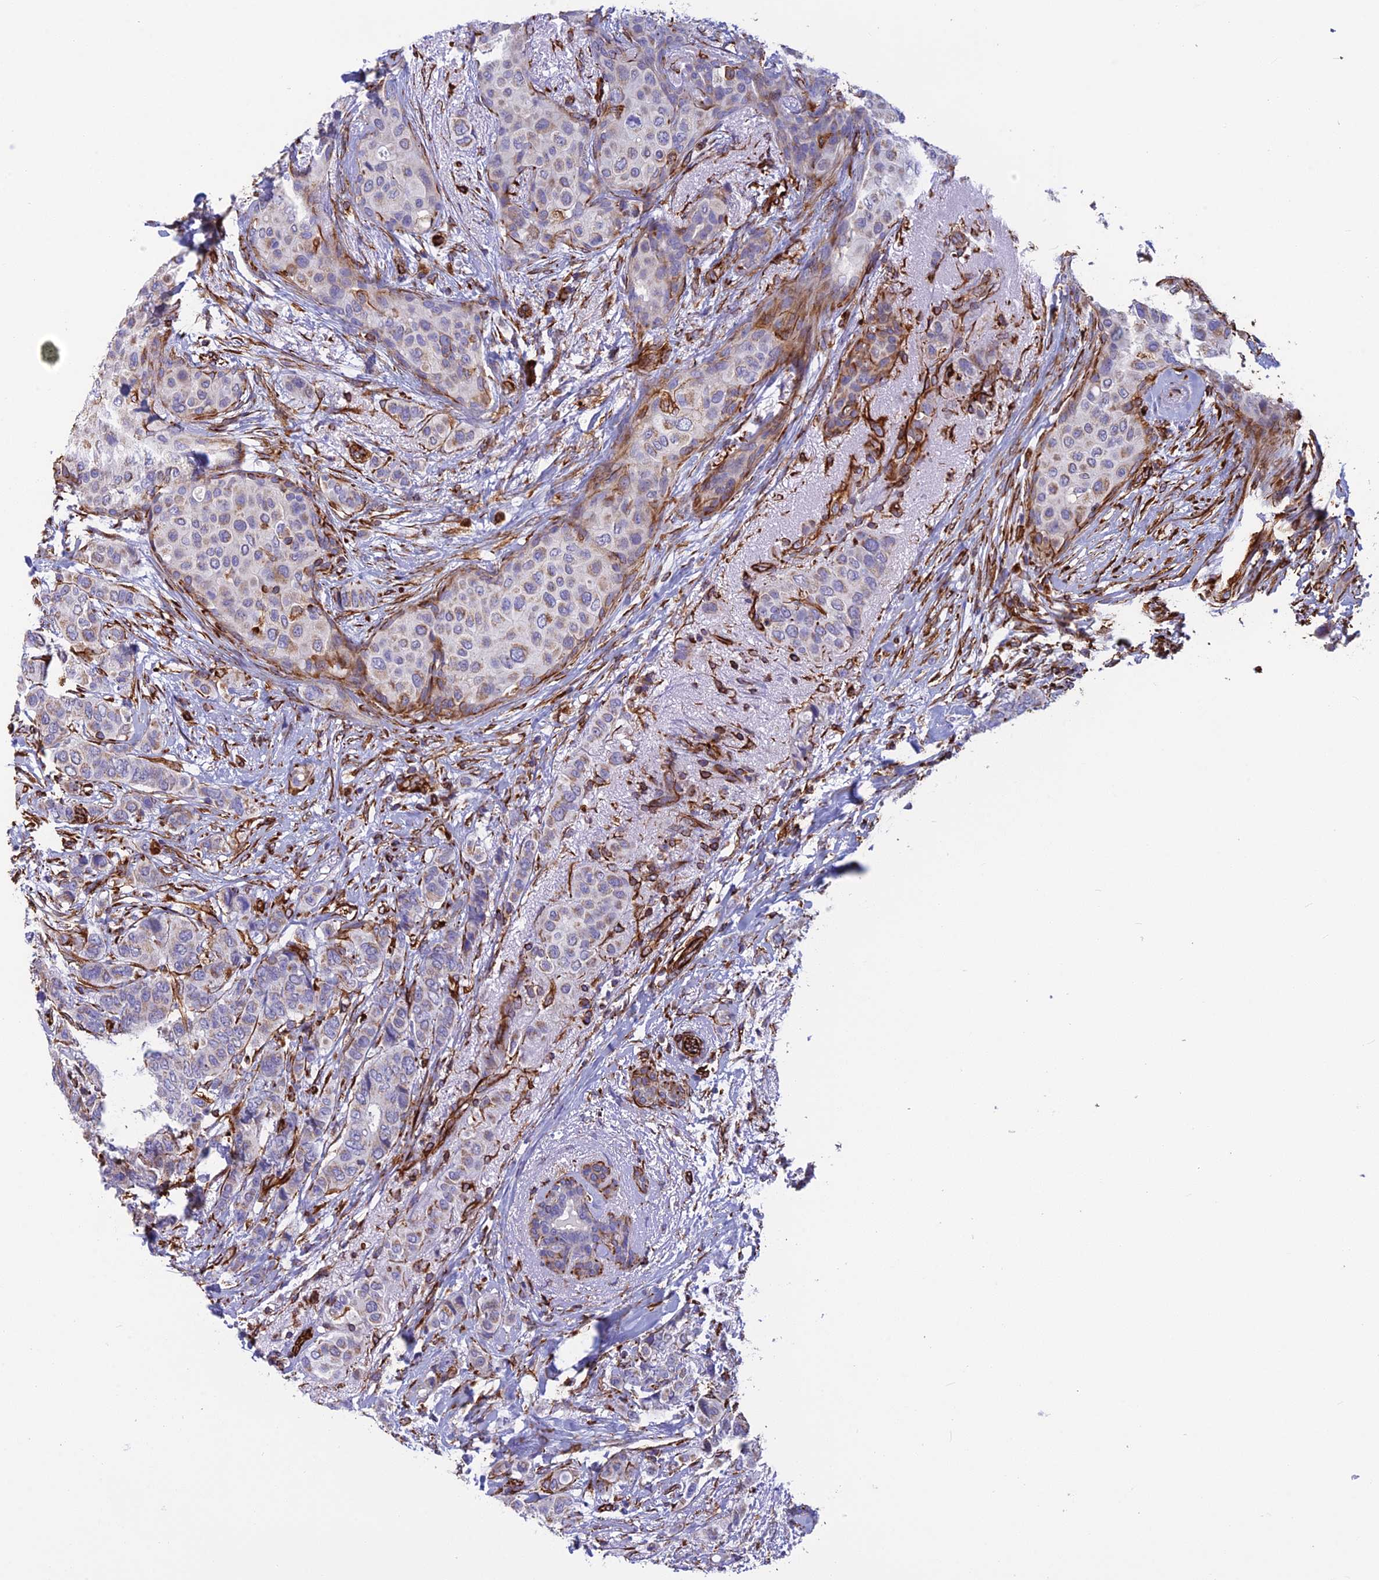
{"staining": {"intensity": "weak", "quantity": "<25%", "location": "cytoplasmic/membranous"}, "tissue": "breast cancer", "cell_type": "Tumor cells", "image_type": "cancer", "snomed": [{"axis": "morphology", "description": "Lobular carcinoma"}, {"axis": "topography", "description": "Breast"}], "caption": "Immunohistochemical staining of breast lobular carcinoma exhibits no significant positivity in tumor cells. (Brightfield microscopy of DAB immunohistochemistry at high magnification).", "gene": "FBXL20", "patient": {"sex": "female", "age": 51}}